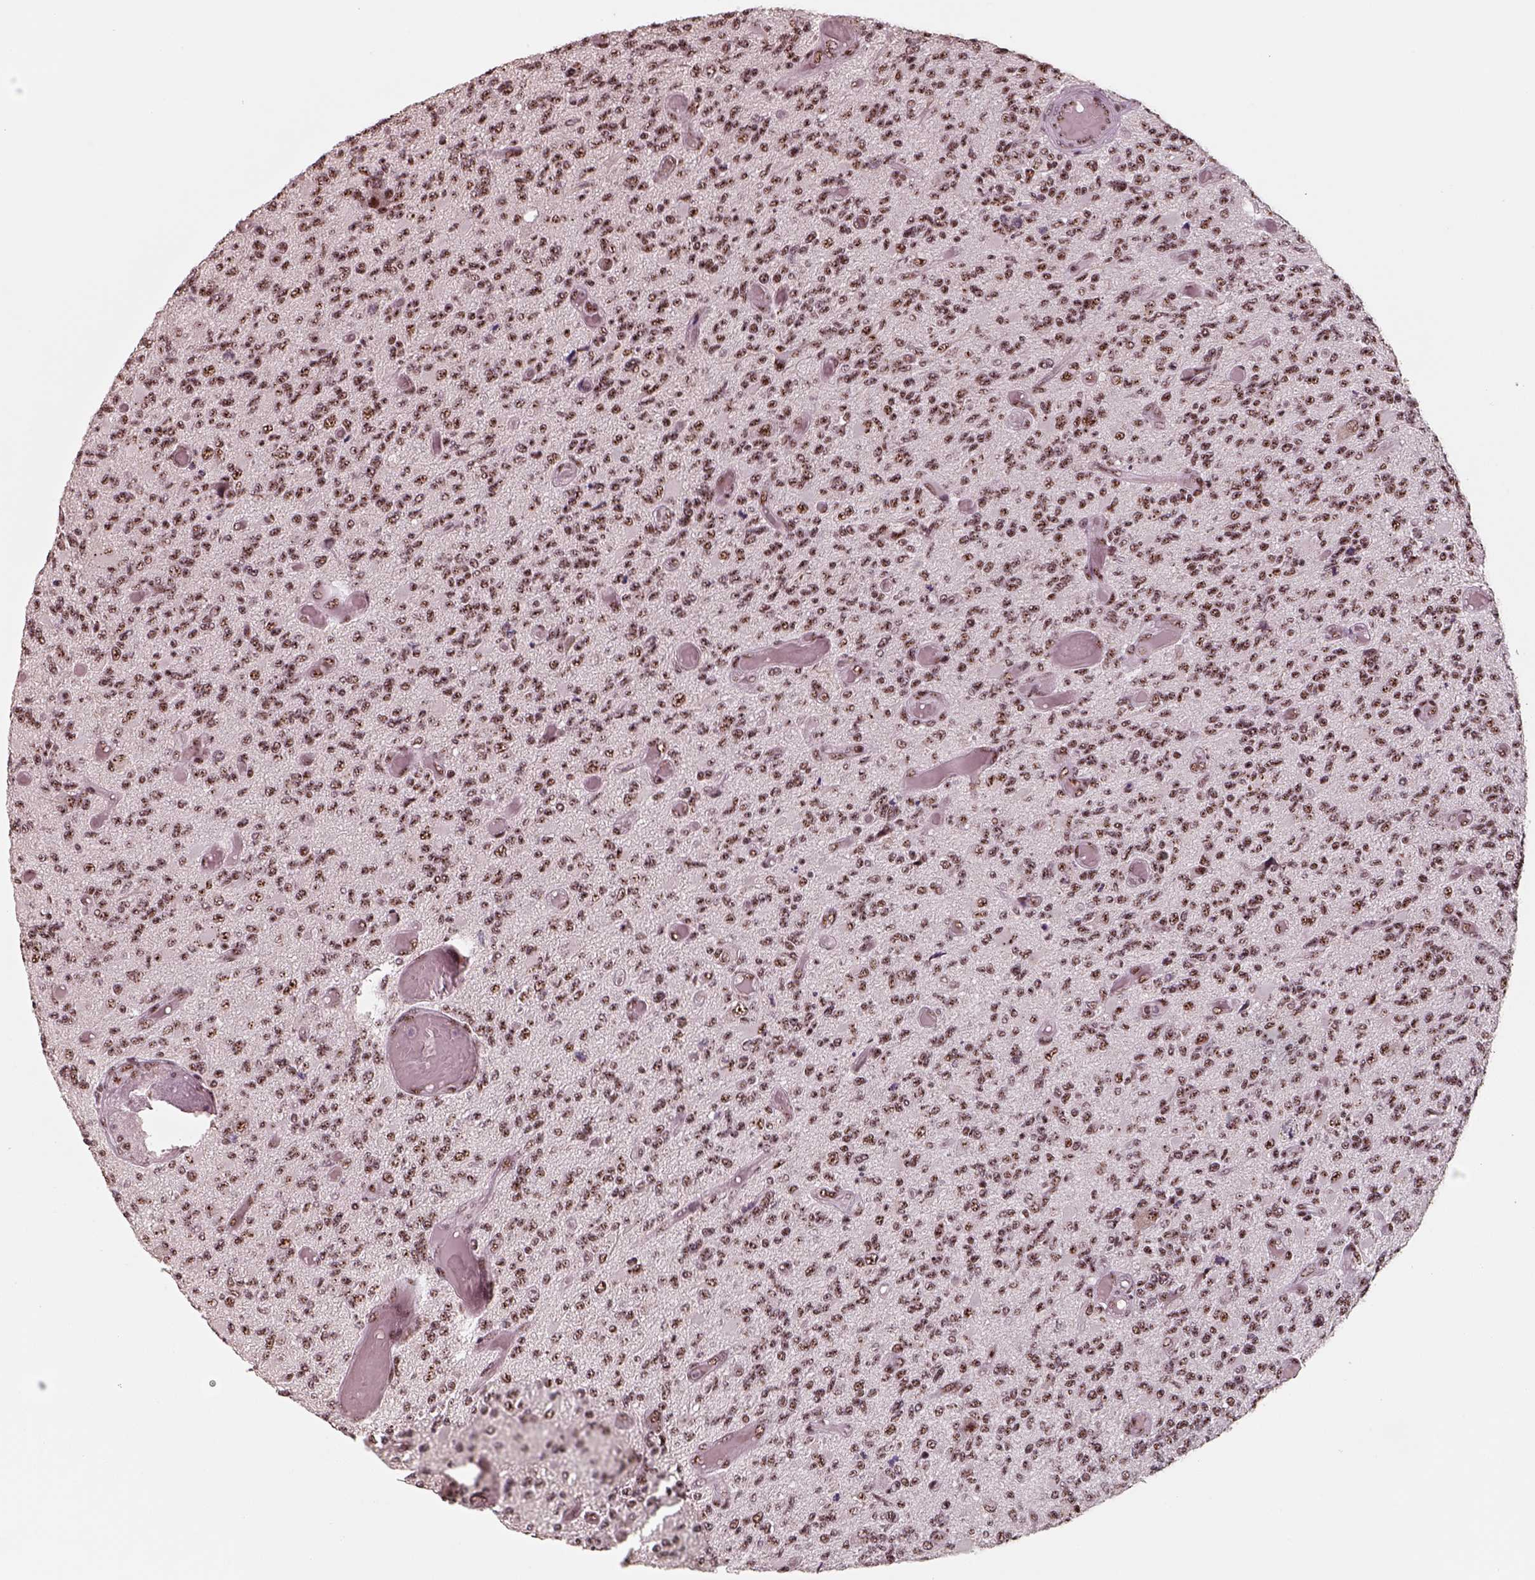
{"staining": {"intensity": "strong", "quantity": ">75%", "location": "nuclear"}, "tissue": "glioma", "cell_type": "Tumor cells", "image_type": "cancer", "snomed": [{"axis": "morphology", "description": "Glioma, malignant, High grade"}, {"axis": "topography", "description": "Brain"}], "caption": "Immunohistochemistry (IHC) image of malignant high-grade glioma stained for a protein (brown), which displays high levels of strong nuclear positivity in about >75% of tumor cells.", "gene": "ATXN7L3", "patient": {"sex": "female", "age": 63}}